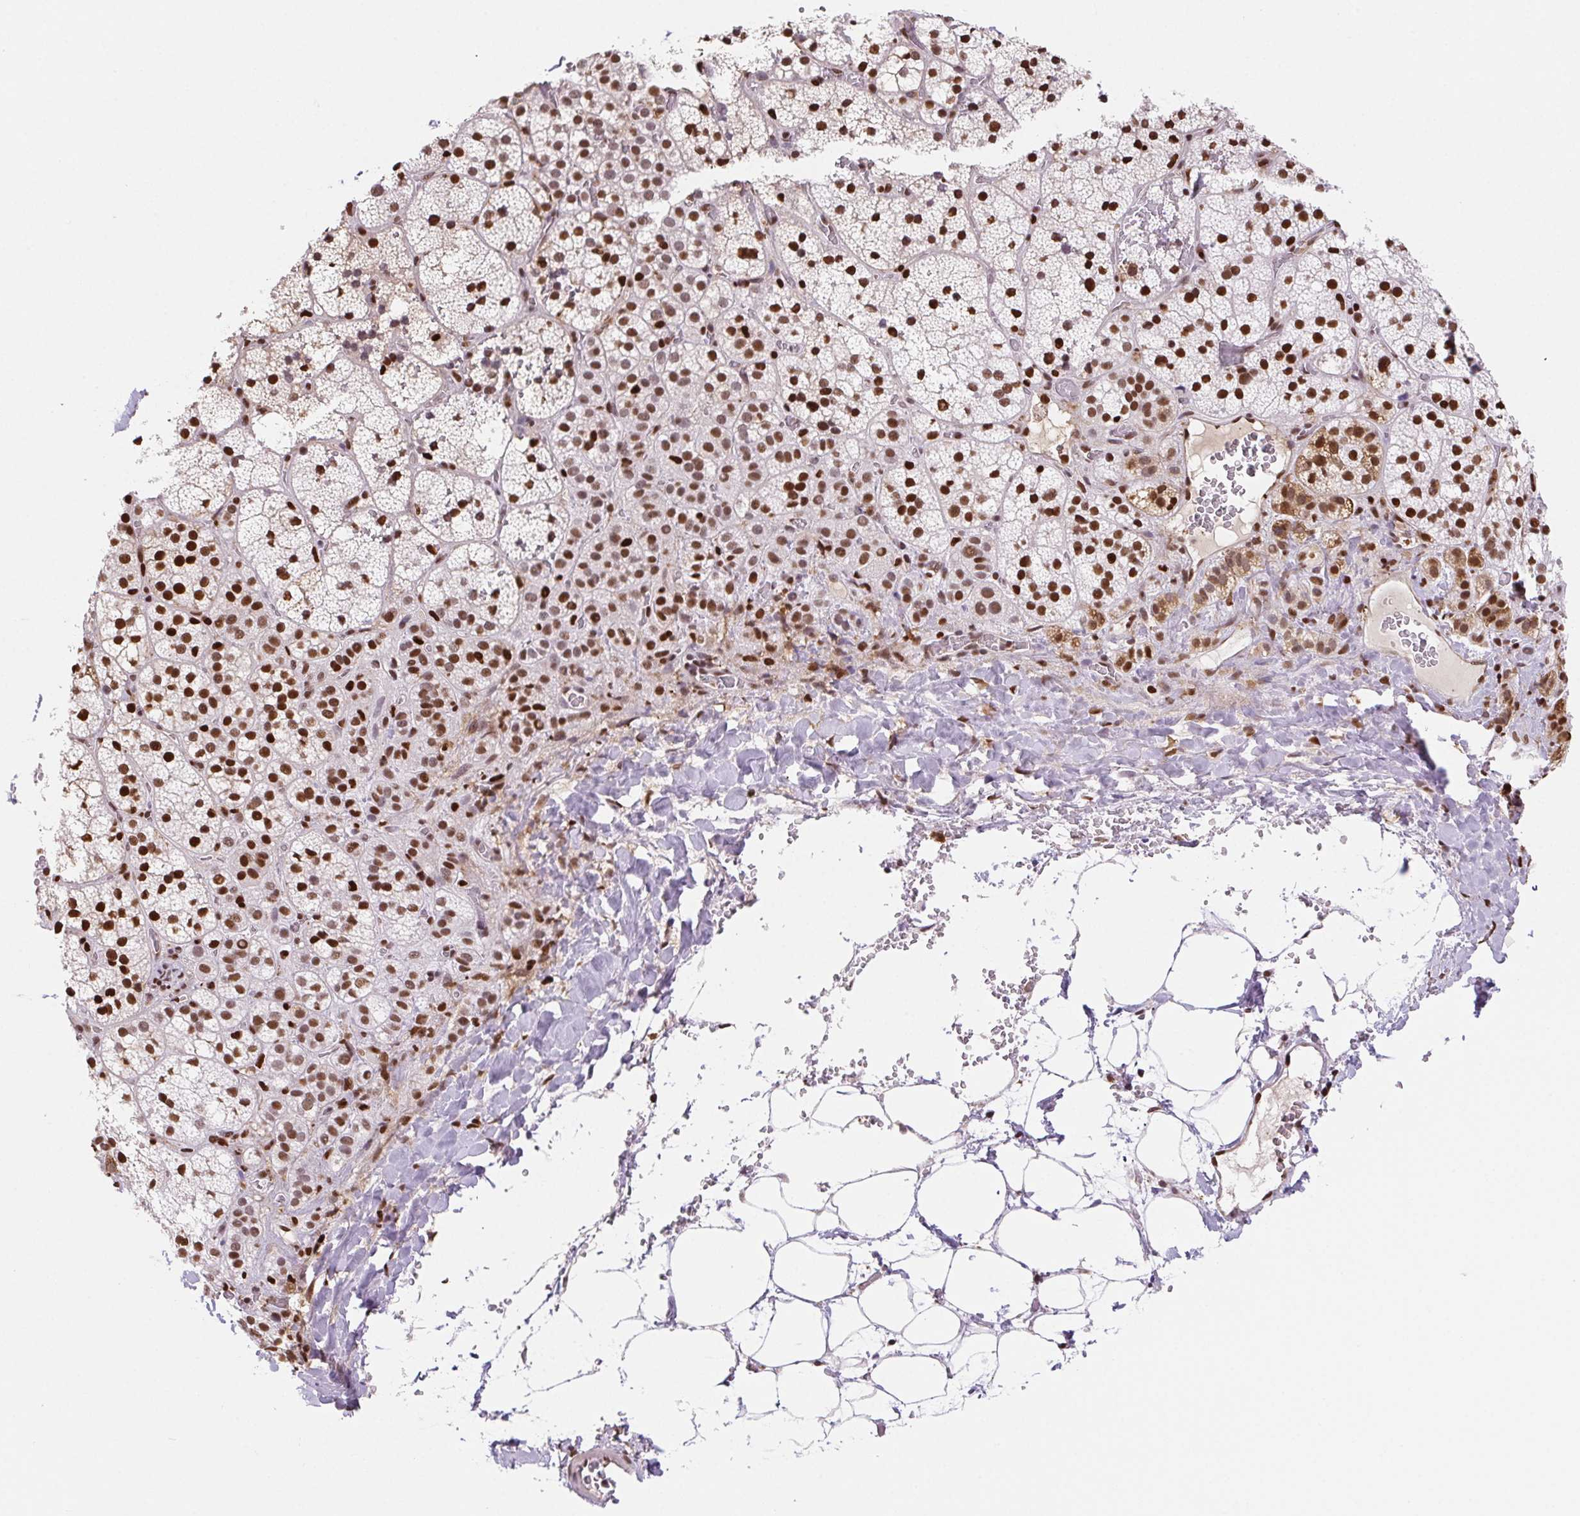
{"staining": {"intensity": "strong", "quantity": ">75%", "location": "nuclear"}, "tissue": "adrenal gland", "cell_type": "Glandular cells", "image_type": "normal", "snomed": [{"axis": "morphology", "description": "Normal tissue, NOS"}, {"axis": "topography", "description": "Adrenal gland"}], "caption": "Protein expression analysis of unremarkable human adrenal gland reveals strong nuclear expression in approximately >75% of glandular cells. (DAB IHC with brightfield microscopy, high magnification).", "gene": "SETSIP", "patient": {"sex": "male", "age": 53}}